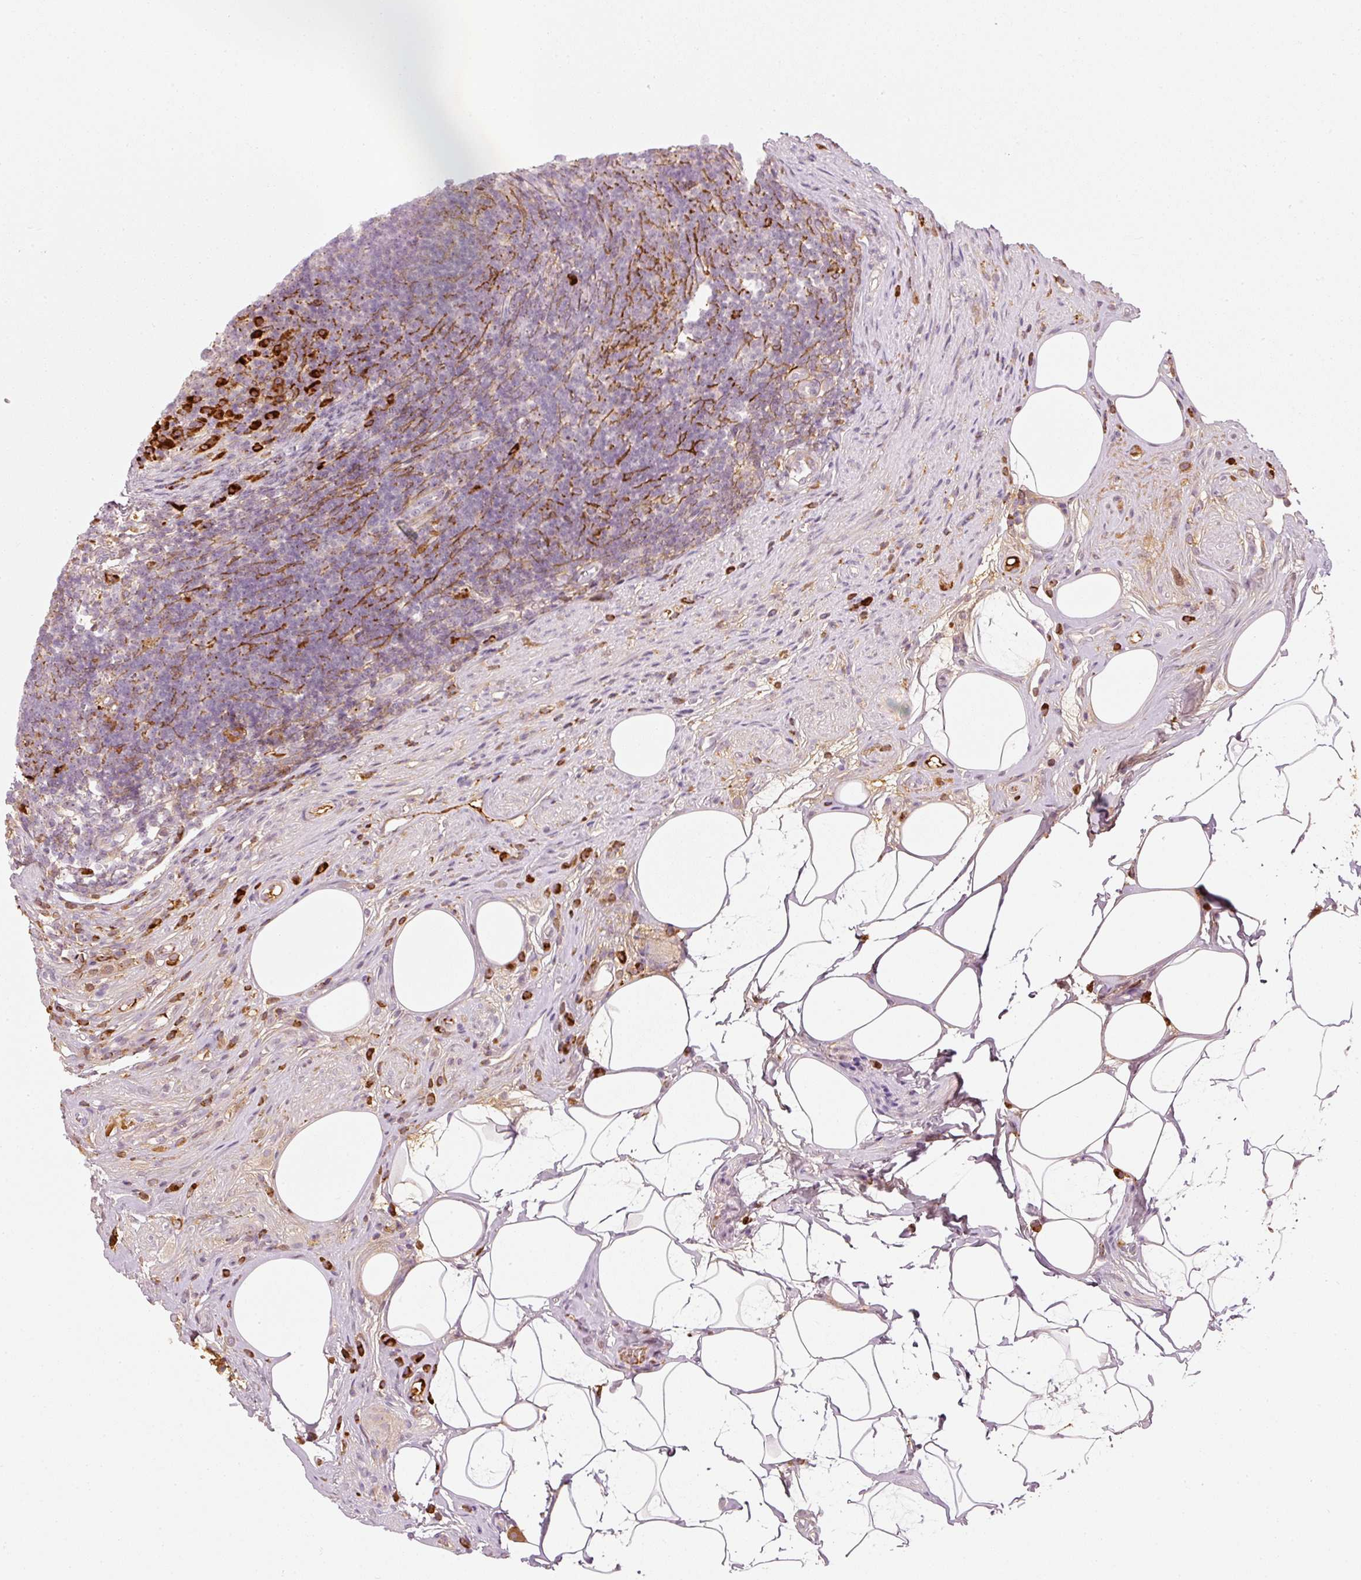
{"staining": {"intensity": "moderate", "quantity": "25%-75%", "location": "cytoplasmic/membranous"}, "tissue": "appendix", "cell_type": "Glandular cells", "image_type": "normal", "snomed": [{"axis": "morphology", "description": "Normal tissue, NOS"}, {"axis": "topography", "description": "Appendix"}], "caption": "Unremarkable appendix reveals moderate cytoplasmic/membranous staining in about 25%-75% of glandular cells, visualized by immunohistochemistry.", "gene": "VCAM1", "patient": {"sex": "female", "age": 56}}